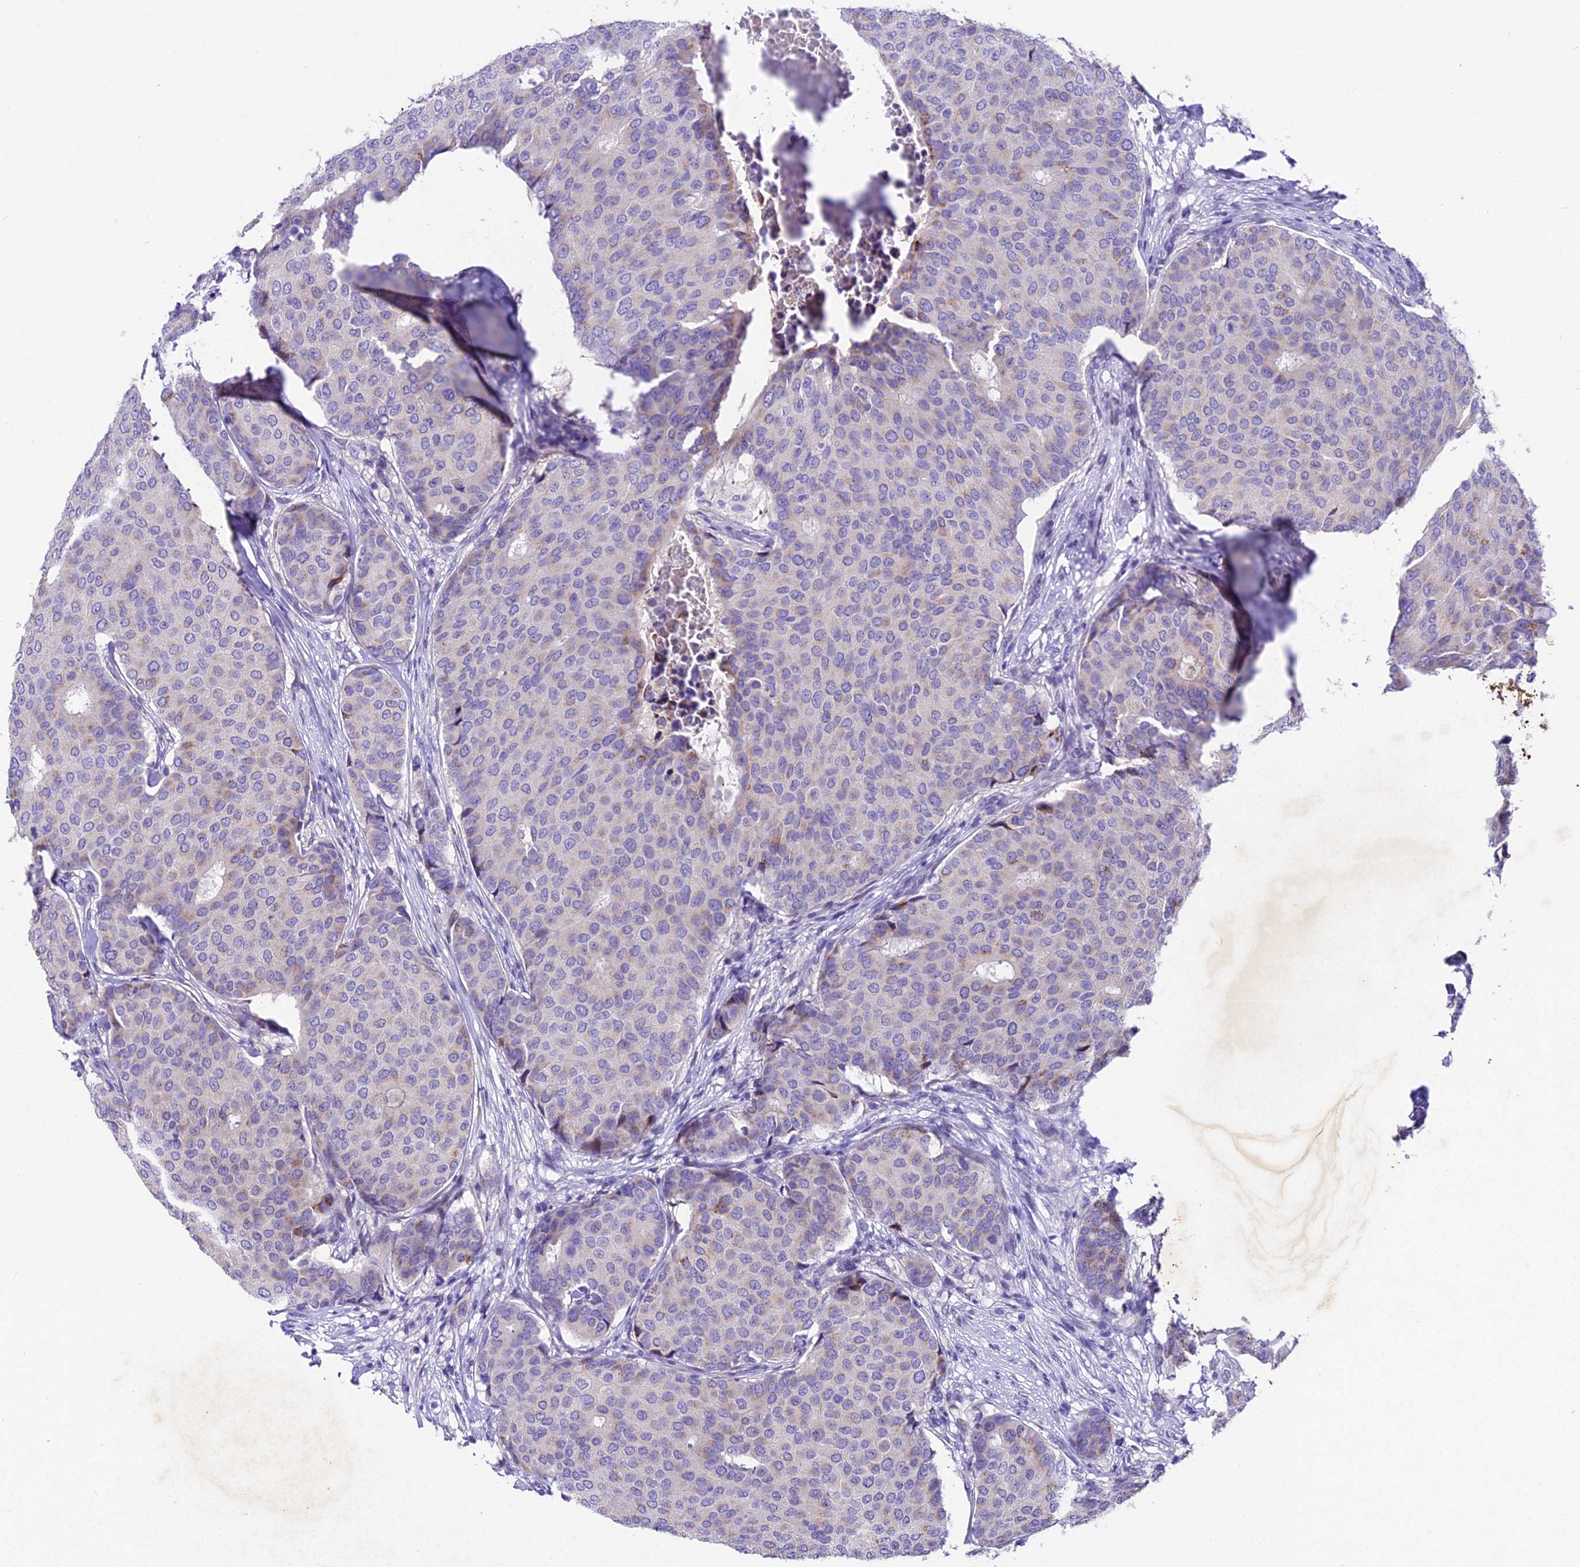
{"staining": {"intensity": "negative", "quantity": "none", "location": "none"}, "tissue": "breast cancer", "cell_type": "Tumor cells", "image_type": "cancer", "snomed": [{"axis": "morphology", "description": "Duct carcinoma"}, {"axis": "topography", "description": "Breast"}], "caption": "Immunohistochemistry photomicrograph of neoplastic tissue: breast cancer (infiltrating ductal carcinoma) stained with DAB (3,3'-diaminobenzidine) shows no significant protein staining in tumor cells. (DAB (3,3'-diaminobenzidine) IHC with hematoxylin counter stain).", "gene": "IFT140", "patient": {"sex": "female", "age": 75}}